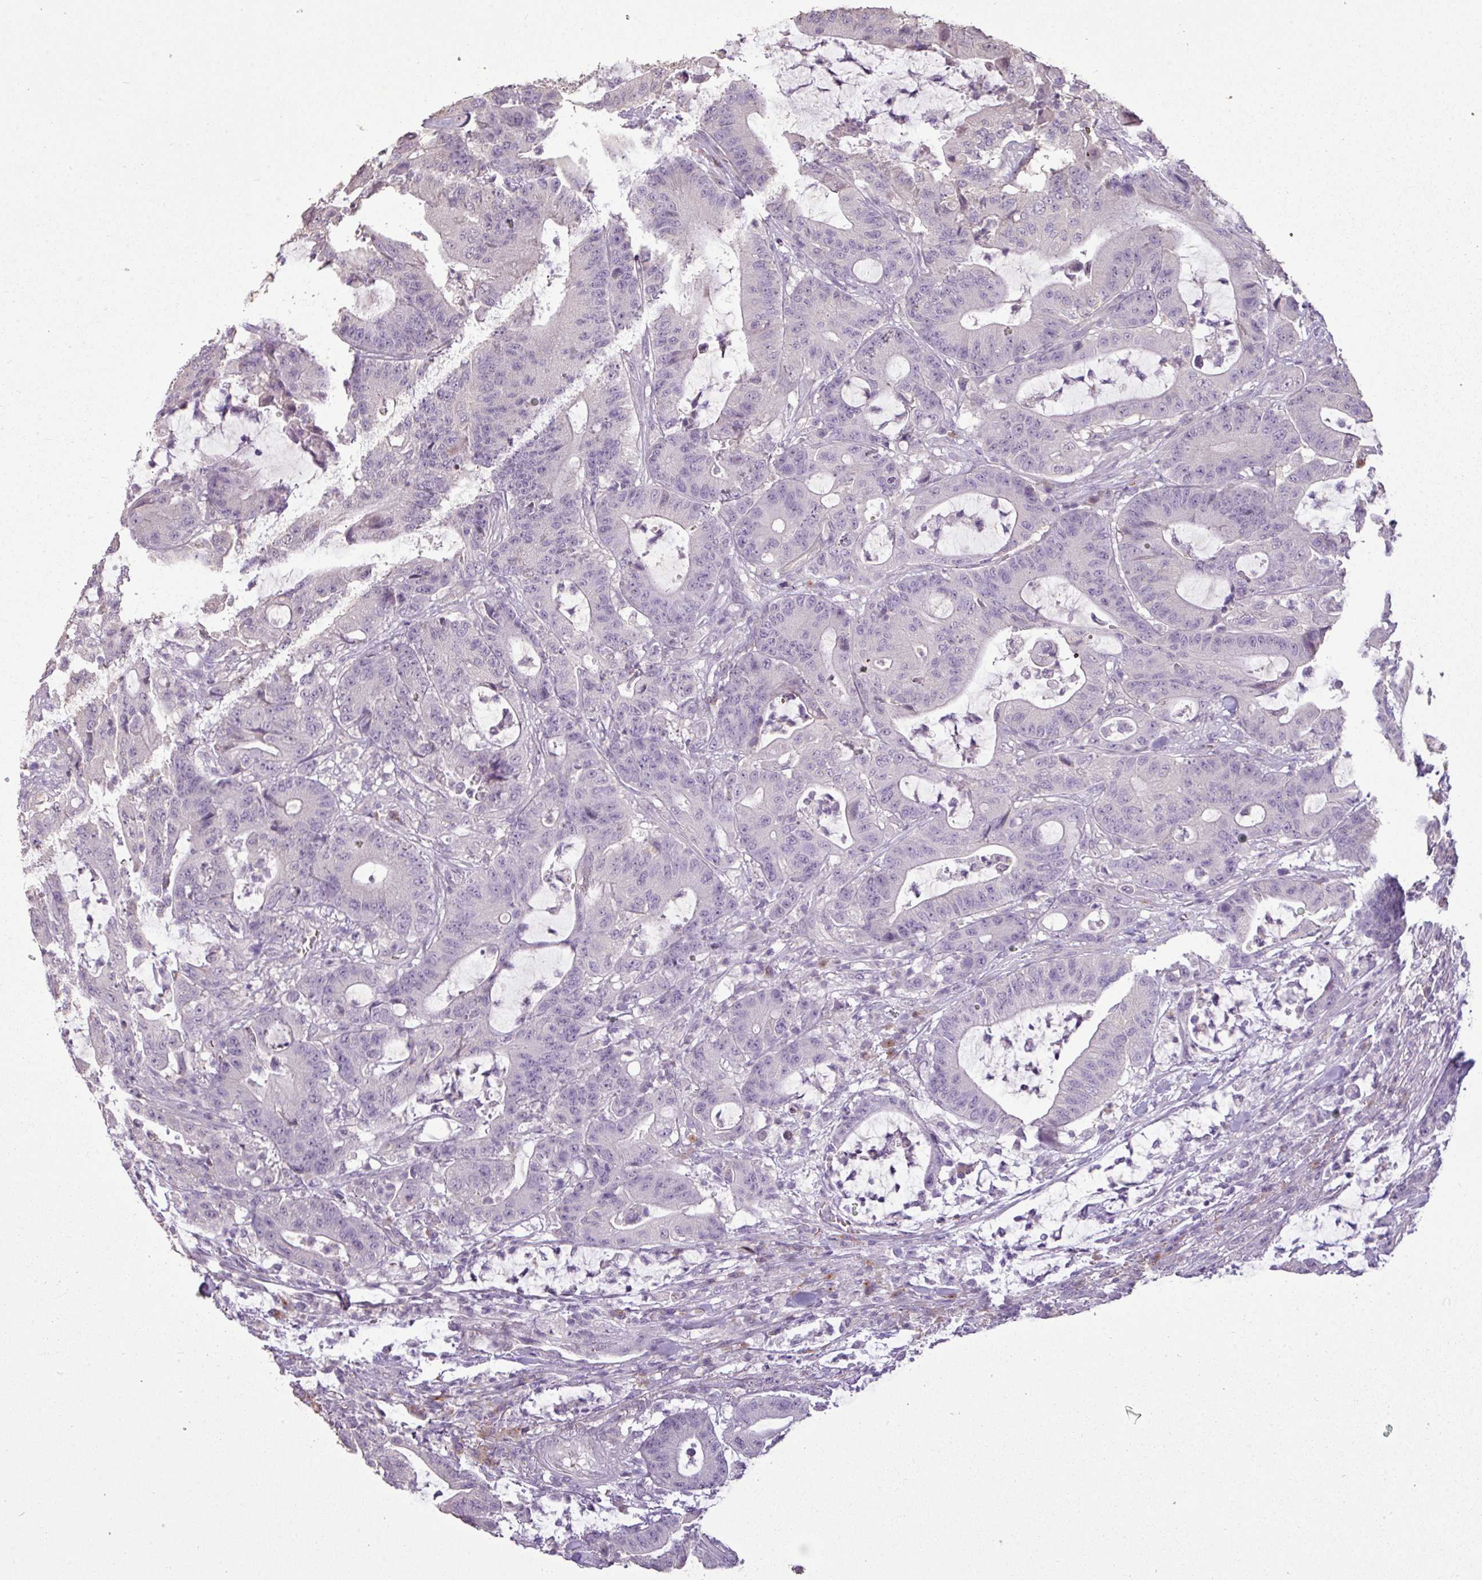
{"staining": {"intensity": "negative", "quantity": "none", "location": "none"}, "tissue": "colorectal cancer", "cell_type": "Tumor cells", "image_type": "cancer", "snomed": [{"axis": "morphology", "description": "Adenocarcinoma, NOS"}, {"axis": "topography", "description": "Colon"}], "caption": "Colorectal adenocarcinoma was stained to show a protein in brown. There is no significant positivity in tumor cells.", "gene": "LY9", "patient": {"sex": "female", "age": 84}}